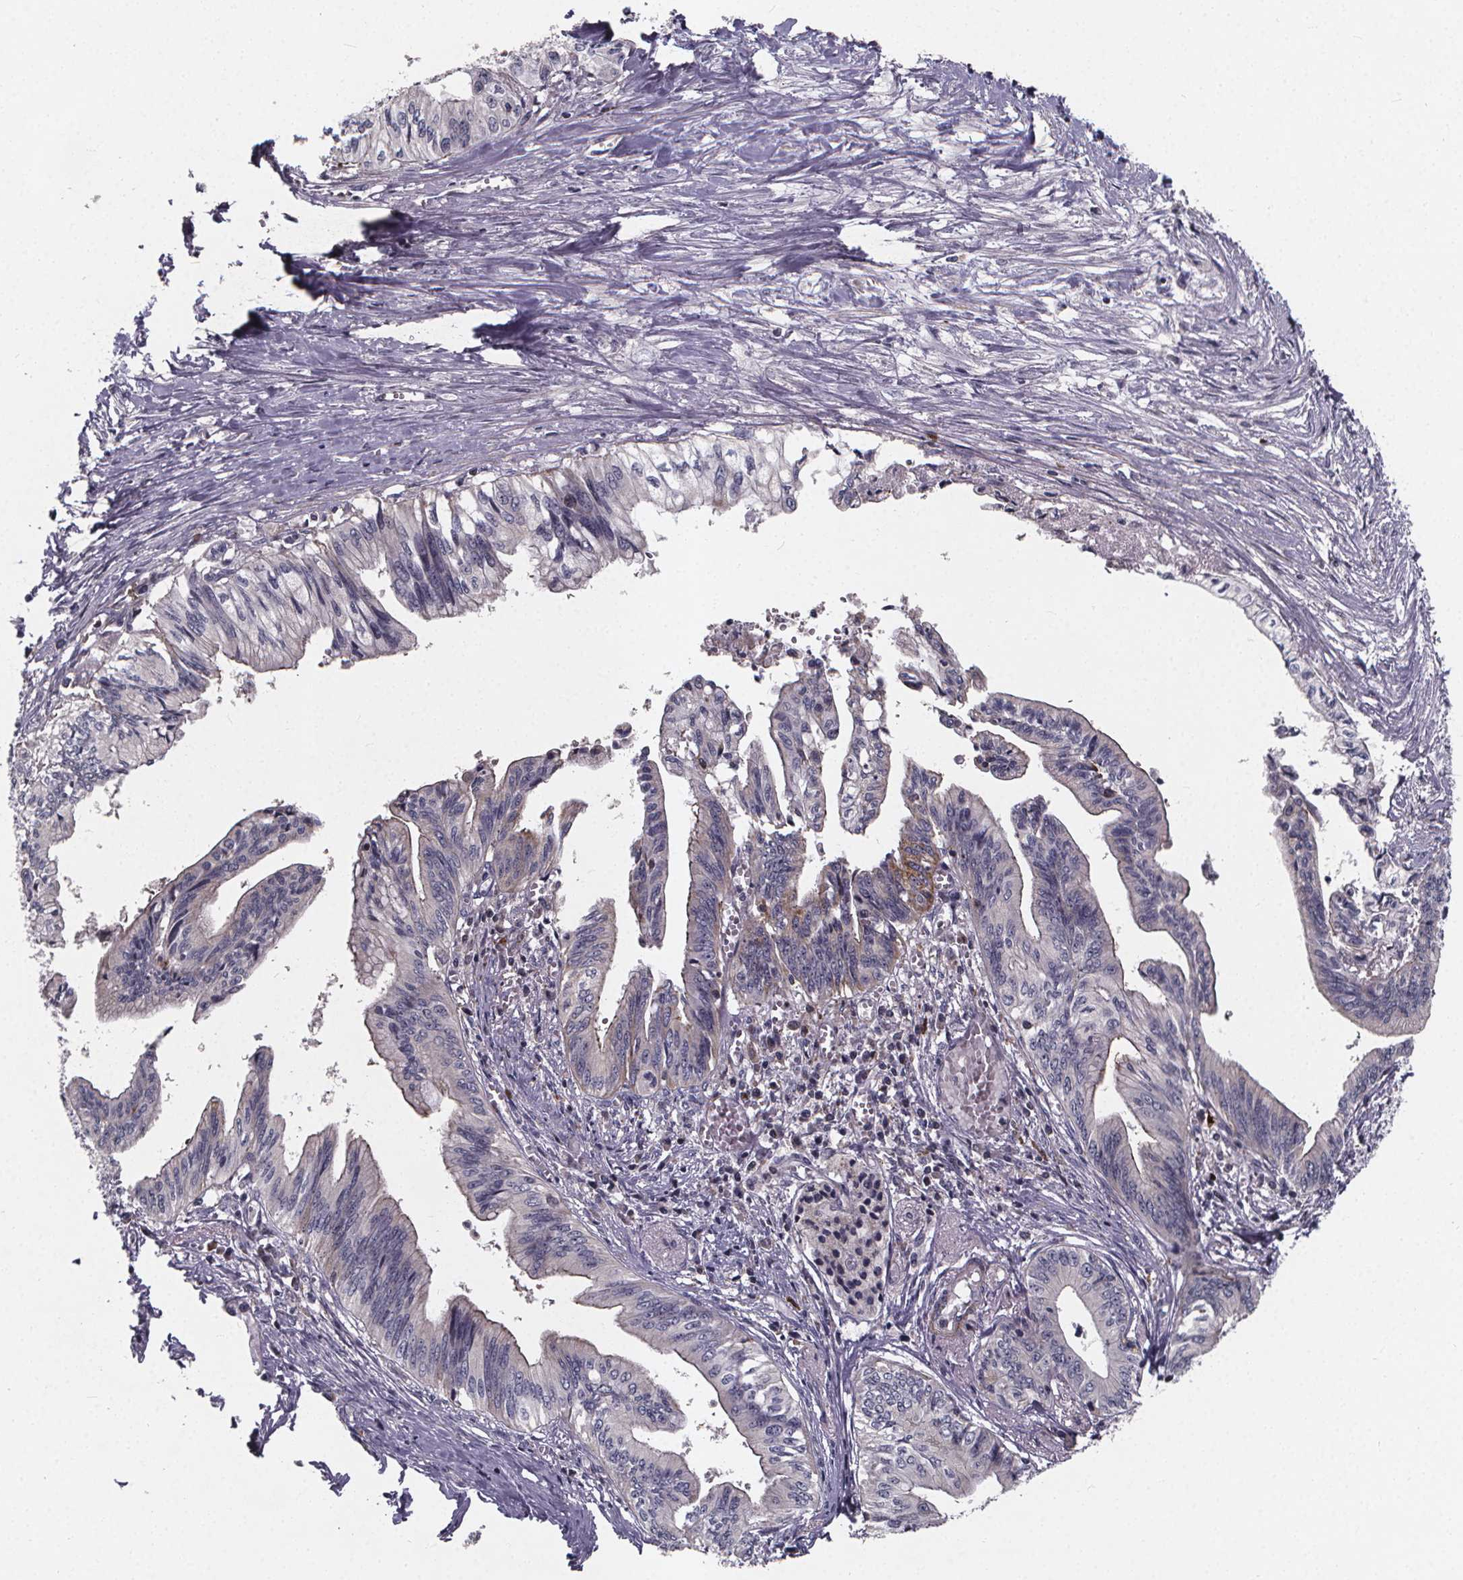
{"staining": {"intensity": "negative", "quantity": "none", "location": "none"}, "tissue": "pancreatic cancer", "cell_type": "Tumor cells", "image_type": "cancer", "snomed": [{"axis": "morphology", "description": "Adenocarcinoma, NOS"}, {"axis": "topography", "description": "Pancreas"}], "caption": "There is no significant staining in tumor cells of adenocarcinoma (pancreatic).", "gene": "FBXW2", "patient": {"sex": "female", "age": 61}}